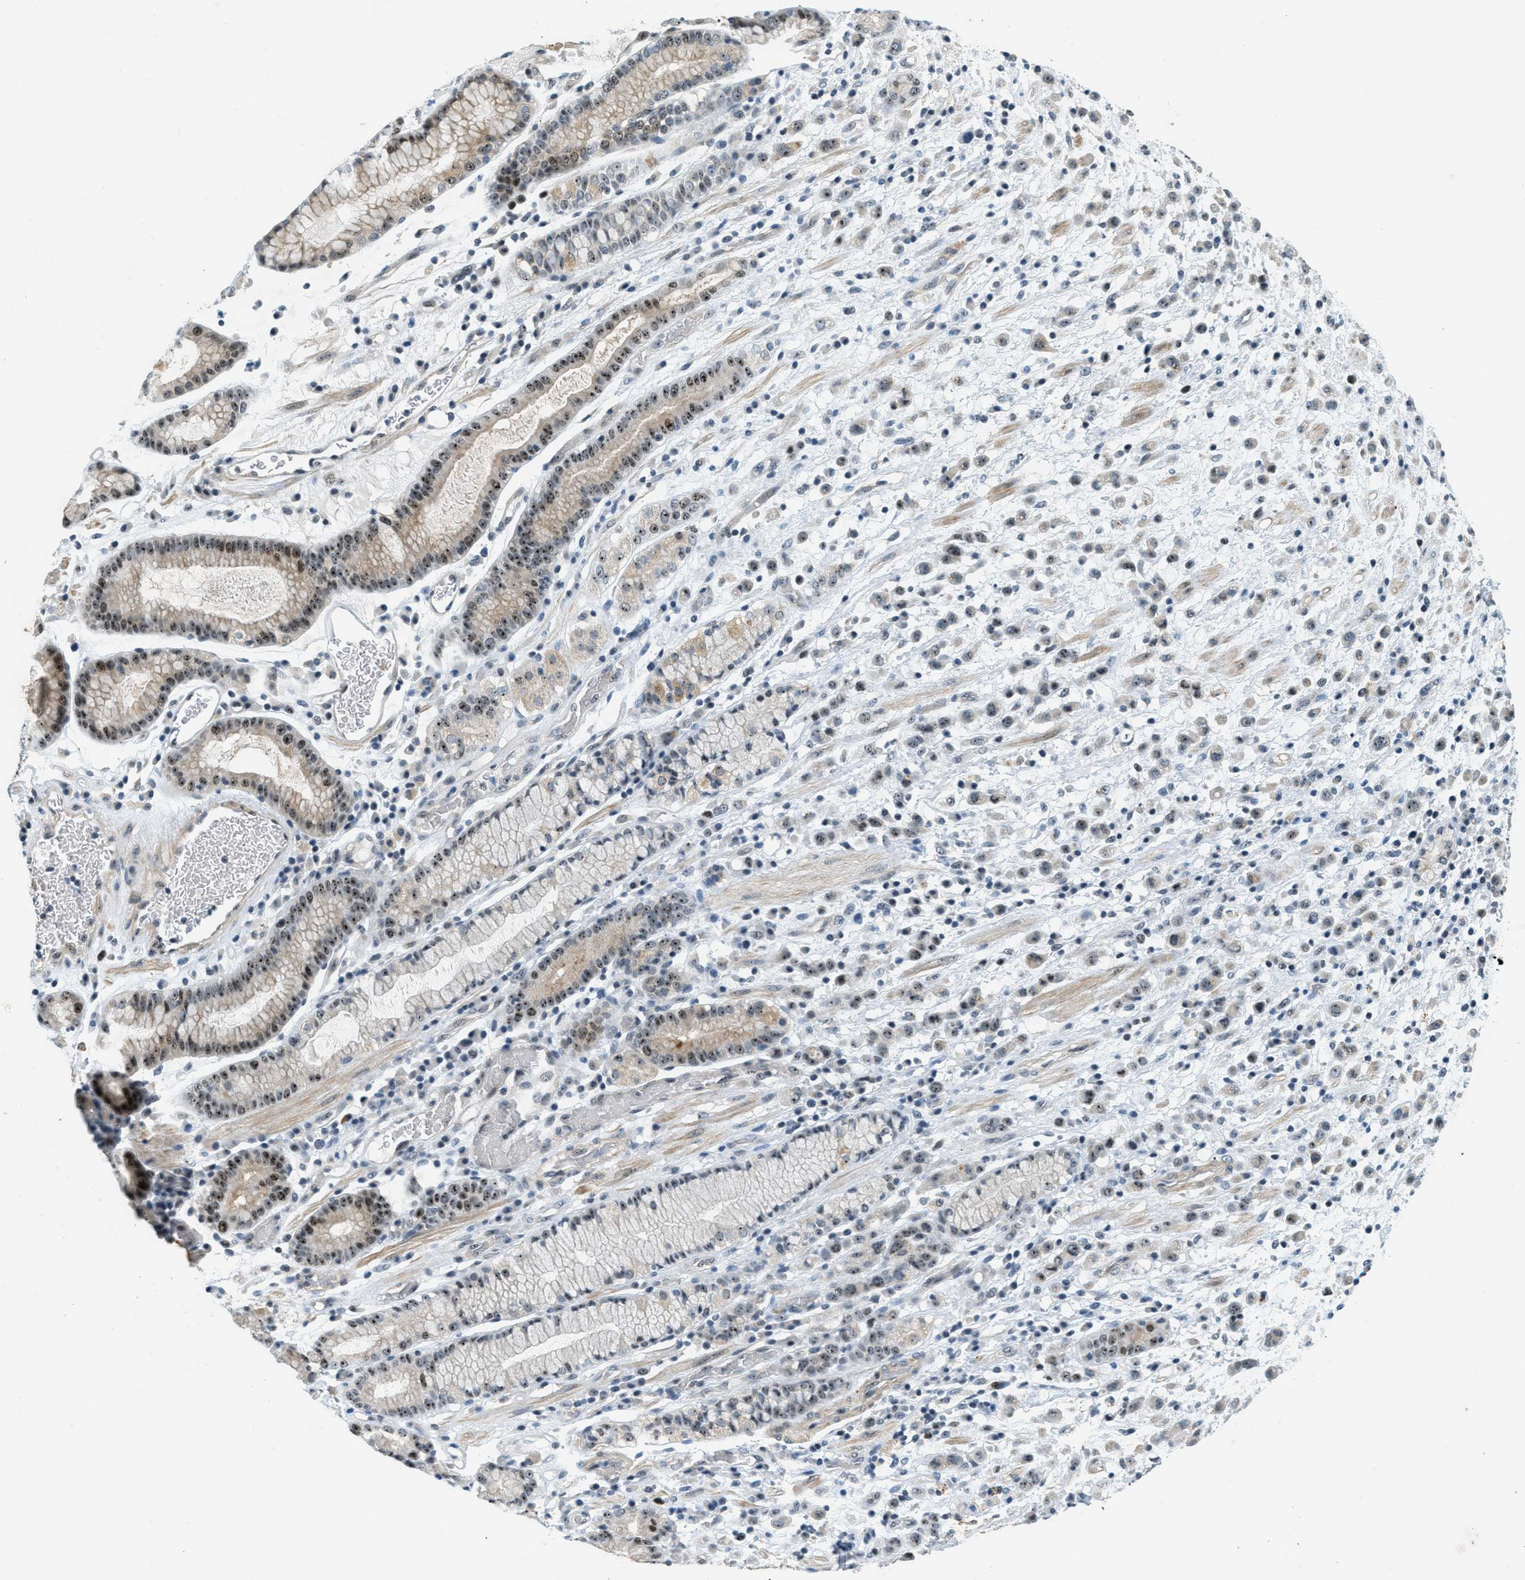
{"staining": {"intensity": "moderate", "quantity": "25%-75%", "location": "nuclear"}, "tissue": "stomach cancer", "cell_type": "Tumor cells", "image_type": "cancer", "snomed": [{"axis": "morphology", "description": "Adenocarcinoma, NOS"}, {"axis": "topography", "description": "Stomach, lower"}], "caption": "Stomach cancer (adenocarcinoma) stained for a protein reveals moderate nuclear positivity in tumor cells.", "gene": "DDX47", "patient": {"sex": "male", "age": 88}}